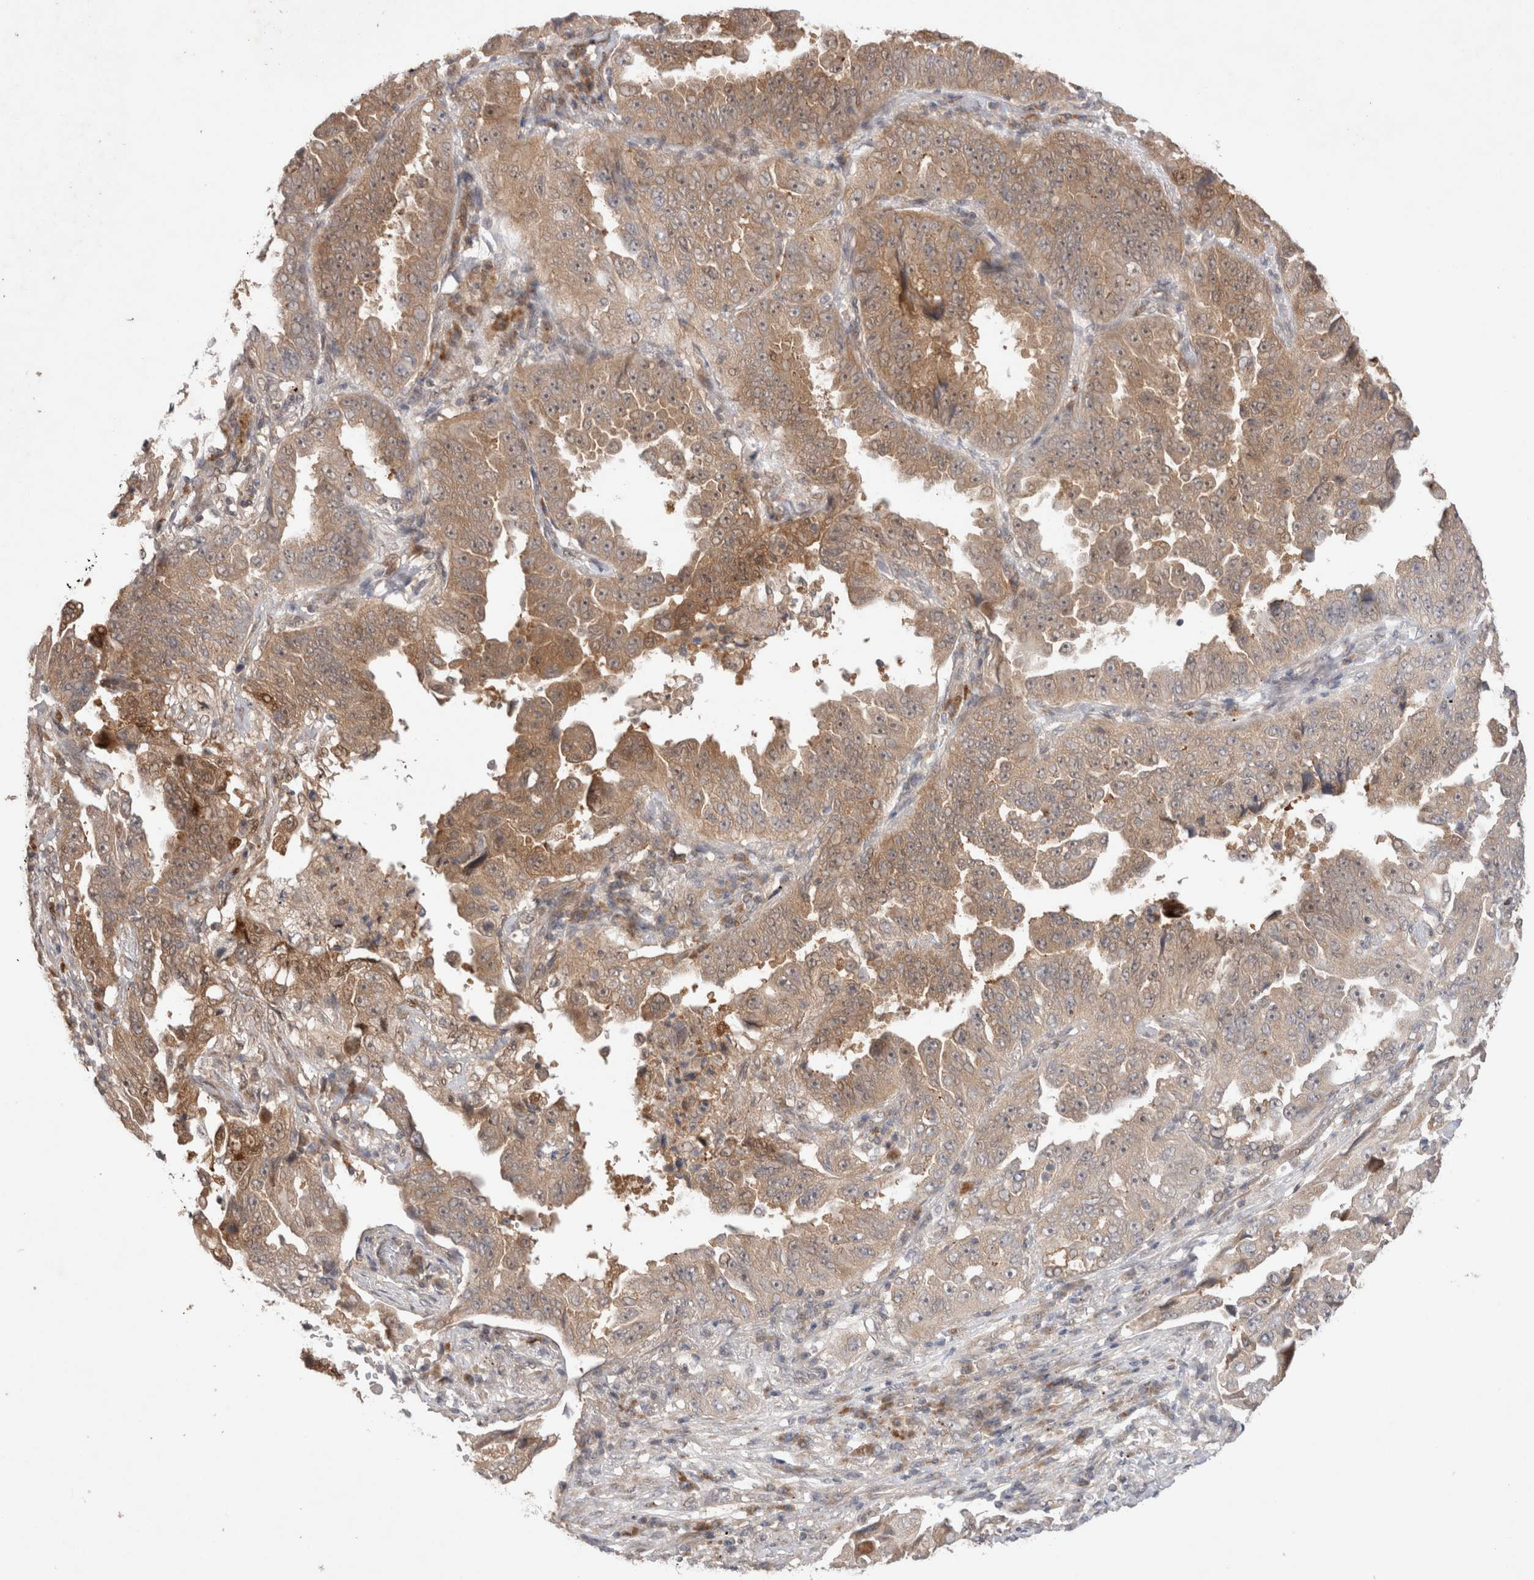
{"staining": {"intensity": "moderate", "quantity": ">75%", "location": "cytoplasmic/membranous"}, "tissue": "lung cancer", "cell_type": "Tumor cells", "image_type": "cancer", "snomed": [{"axis": "morphology", "description": "Adenocarcinoma, NOS"}, {"axis": "topography", "description": "Lung"}], "caption": "Immunohistochemistry micrograph of neoplastic tissue: adenocarcinoma (lung) stained using immunohistochemistry (IHC) demonstrates medium levels of moderate protein expression localized specifically in the cytoplasmic/membranous of tumor cells, appearing as a cytoplasmic/membranous brown color.", "gene": "SLC29A1", "patient": {"sex": "female", "age": 51}}